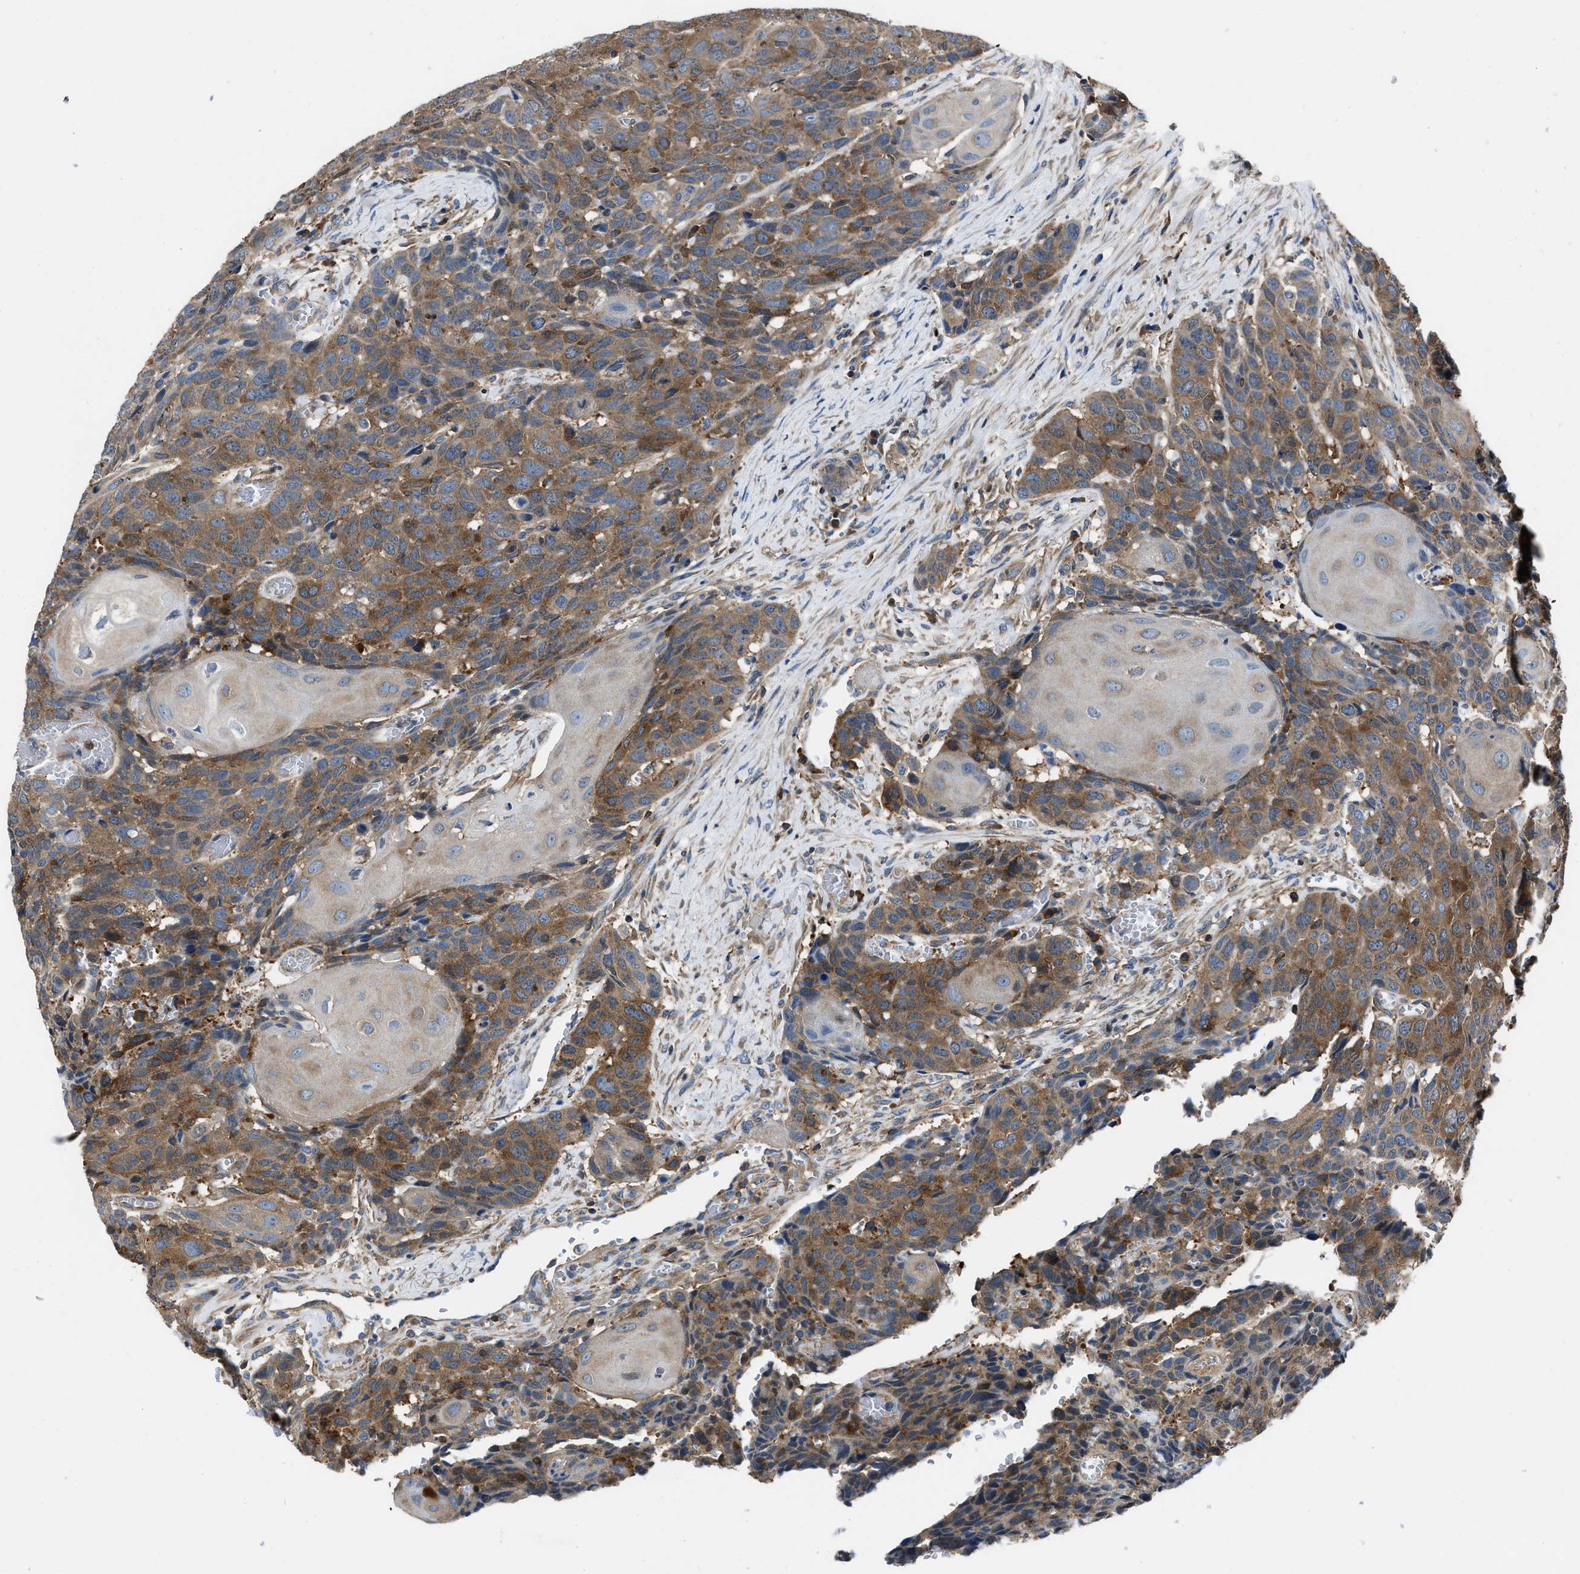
{"staining": {"intensity": "moderate", "quantity": ">75%", "location": "cytoplasmic/membranous"}, "tissue": "head and neck cancer", "cell_type": "Tumor cells", "image_type": "cancer", "snomed": [{"axis": "morphology", "description": "Squamous cell carcinoma, NOS"}, {"axis": "topography", "description": "Head-Neck"}], "caption": "Protein analysis of head and neck cancer (squamous cell carcinoma) tissue shows moderate cytoplasmic/membranous positivity in about >75% of tumor cells.", "gene": "YARS1", "patient": {"sex": "male", "age": 66}}